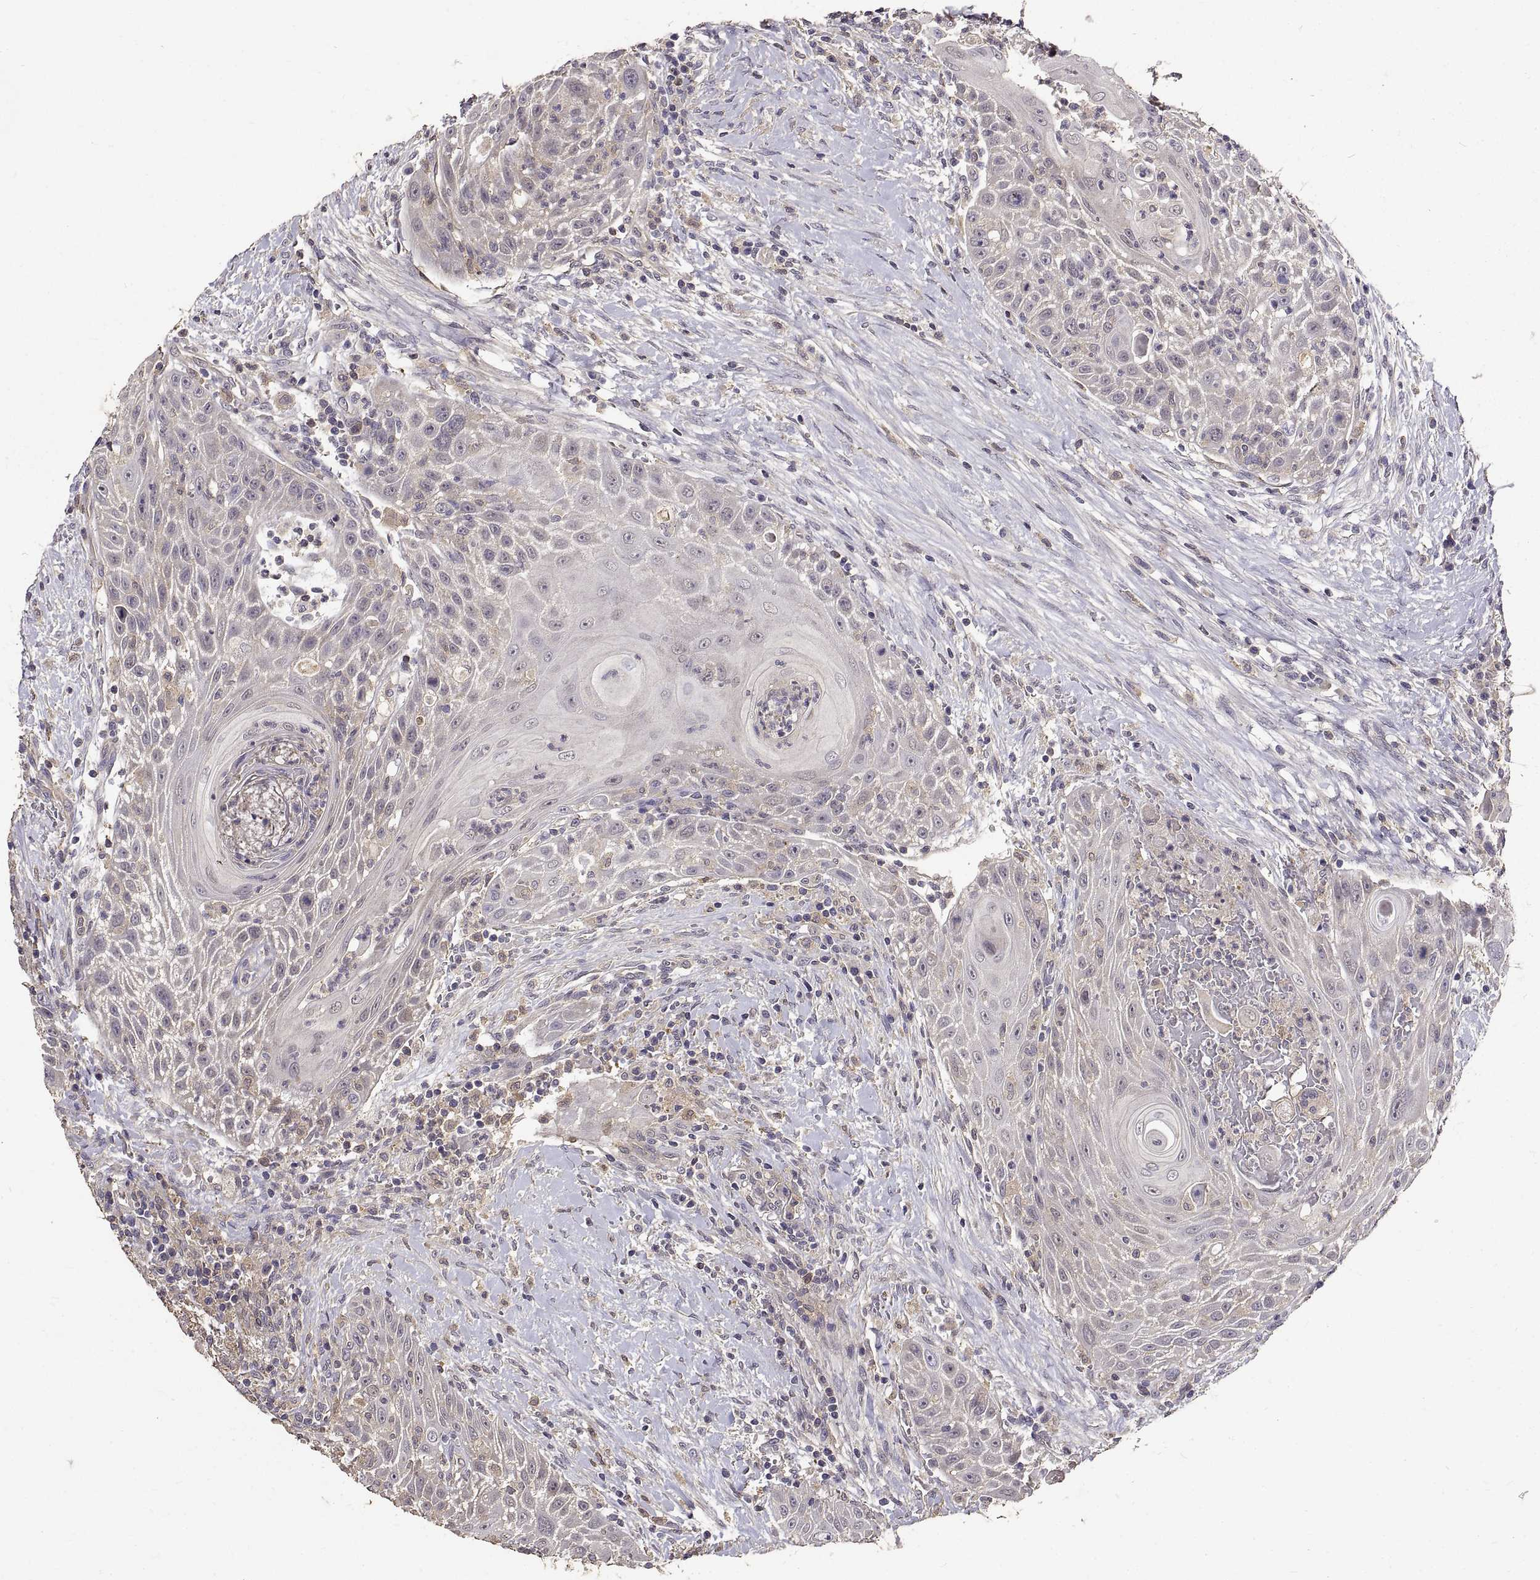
{"staining": {"intensity": "negative", "quantity": "none", "location": "none"}, "tissue": "head and neck cancer", "cell_type": "Tumor cells", "image_type": "cancer", "snomed": [{"axis": "morphology", "description": "Squamous cell carcinoma, NOS"}, {"axis": "topography", "description": "Head-Neck"}], "caption": "Immunohistochemical staining of human head and neck cancer (squamous cell carcinoma) exhibits no significant positivity in tumor cells. (Brightfield microscopy of DAB (3,3'-diaminobenzidine) immunohistochemistry (IHC) at high magnification).", "gene": "PEA15", "patient": {"sex": "male", "age": 69}}